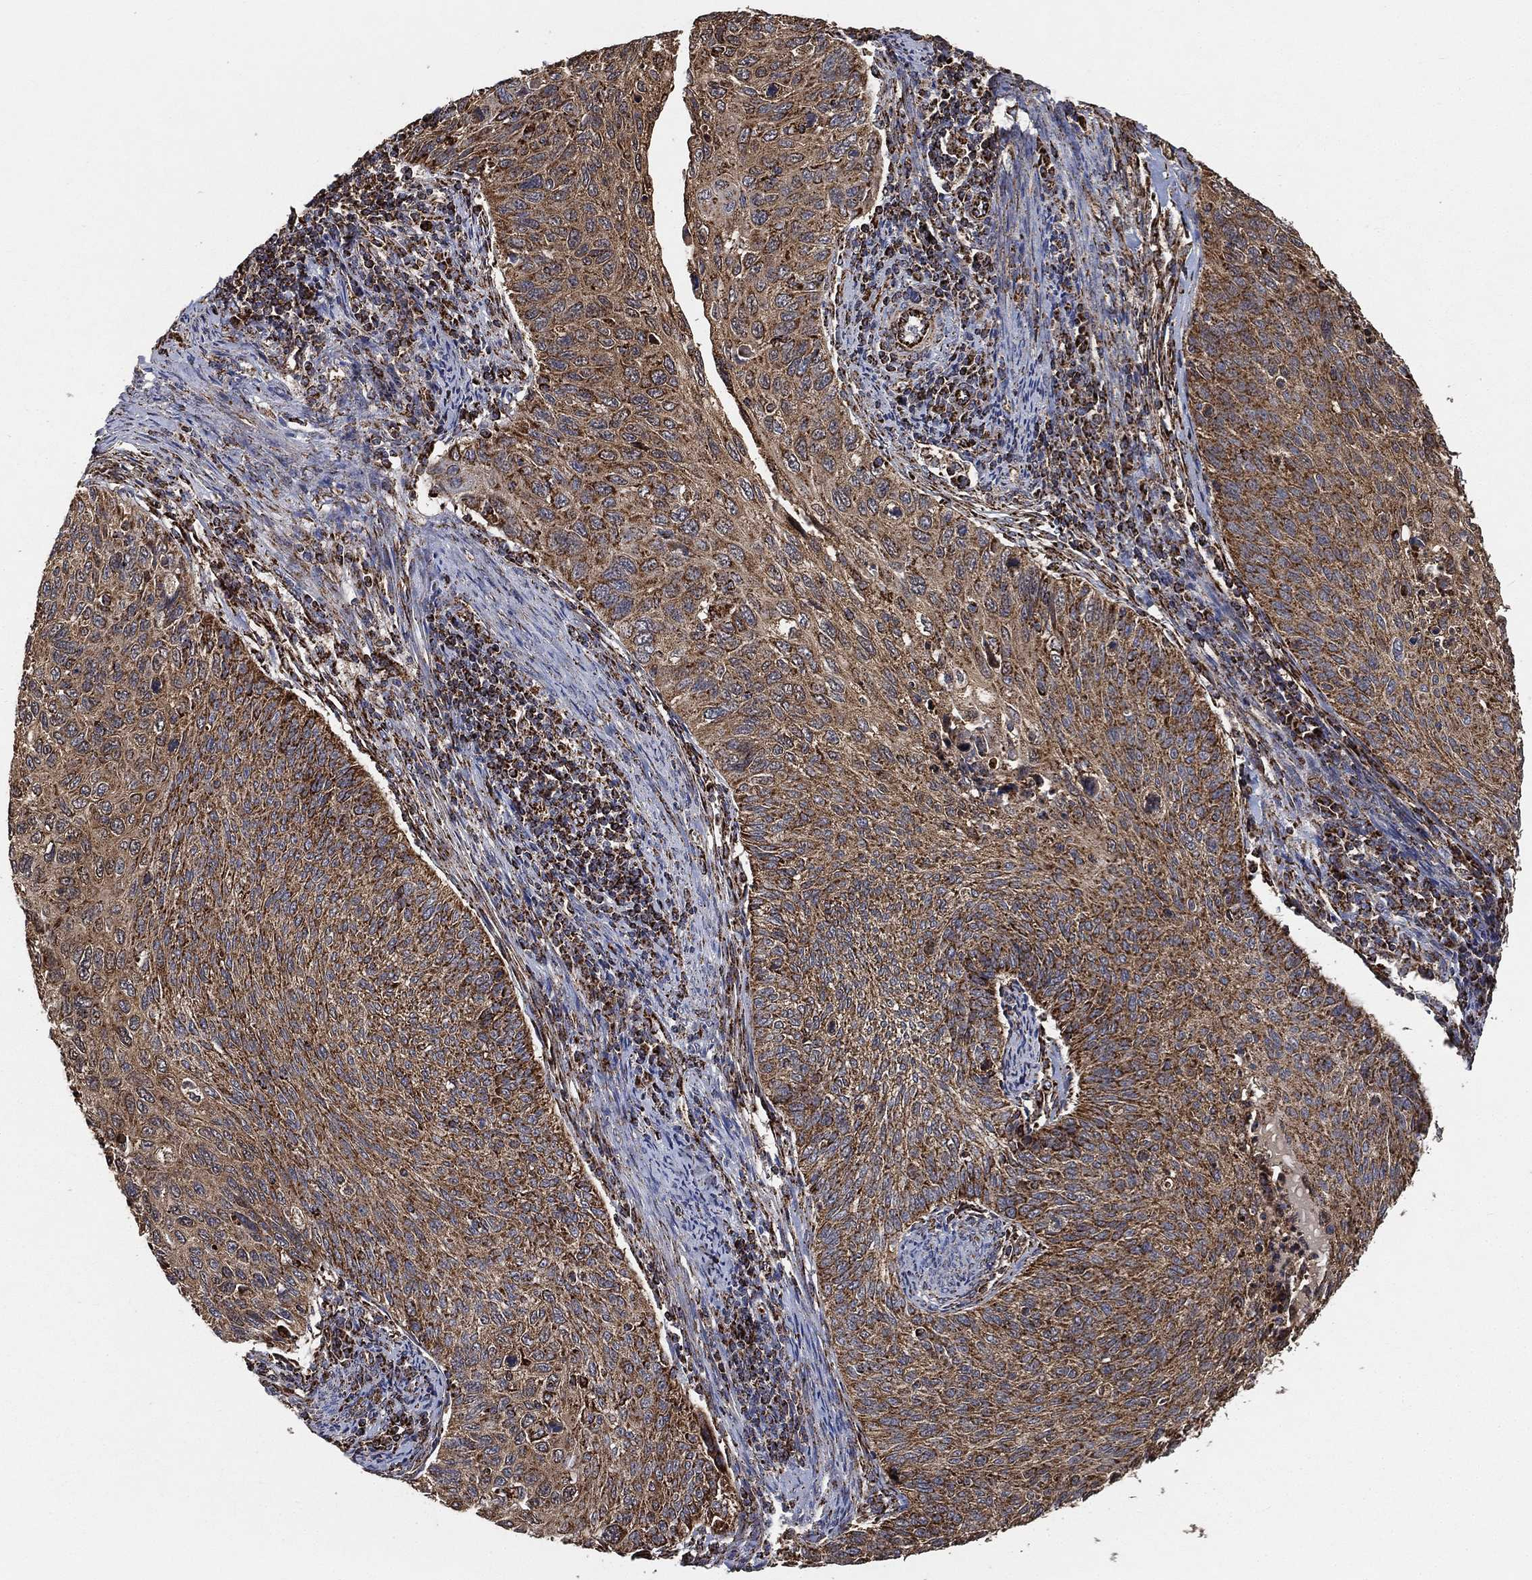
{"staining": {"intensity": "strong", "quantity": ">75%", "location": "cytoplasmic/membranous"}, "tissue": "cervical cancer", "cell_type": "Tumor cells", "image_type": "cancer", "snomed": [{"axis": "morphology", "description": "Squamous cell carcinoma, NOS"}, {"axis": "topography", "description": "Cervix"}], "caption": "The immunohistochemical stain labels strong cytoplasmic/membranous expression in tumor cells of cervical cancer tissue. The protein is shown in brown color, while the nuclei are stained blue.", "gene": "SLC38A7", "patient": {"sex": "female", "age": 70}}